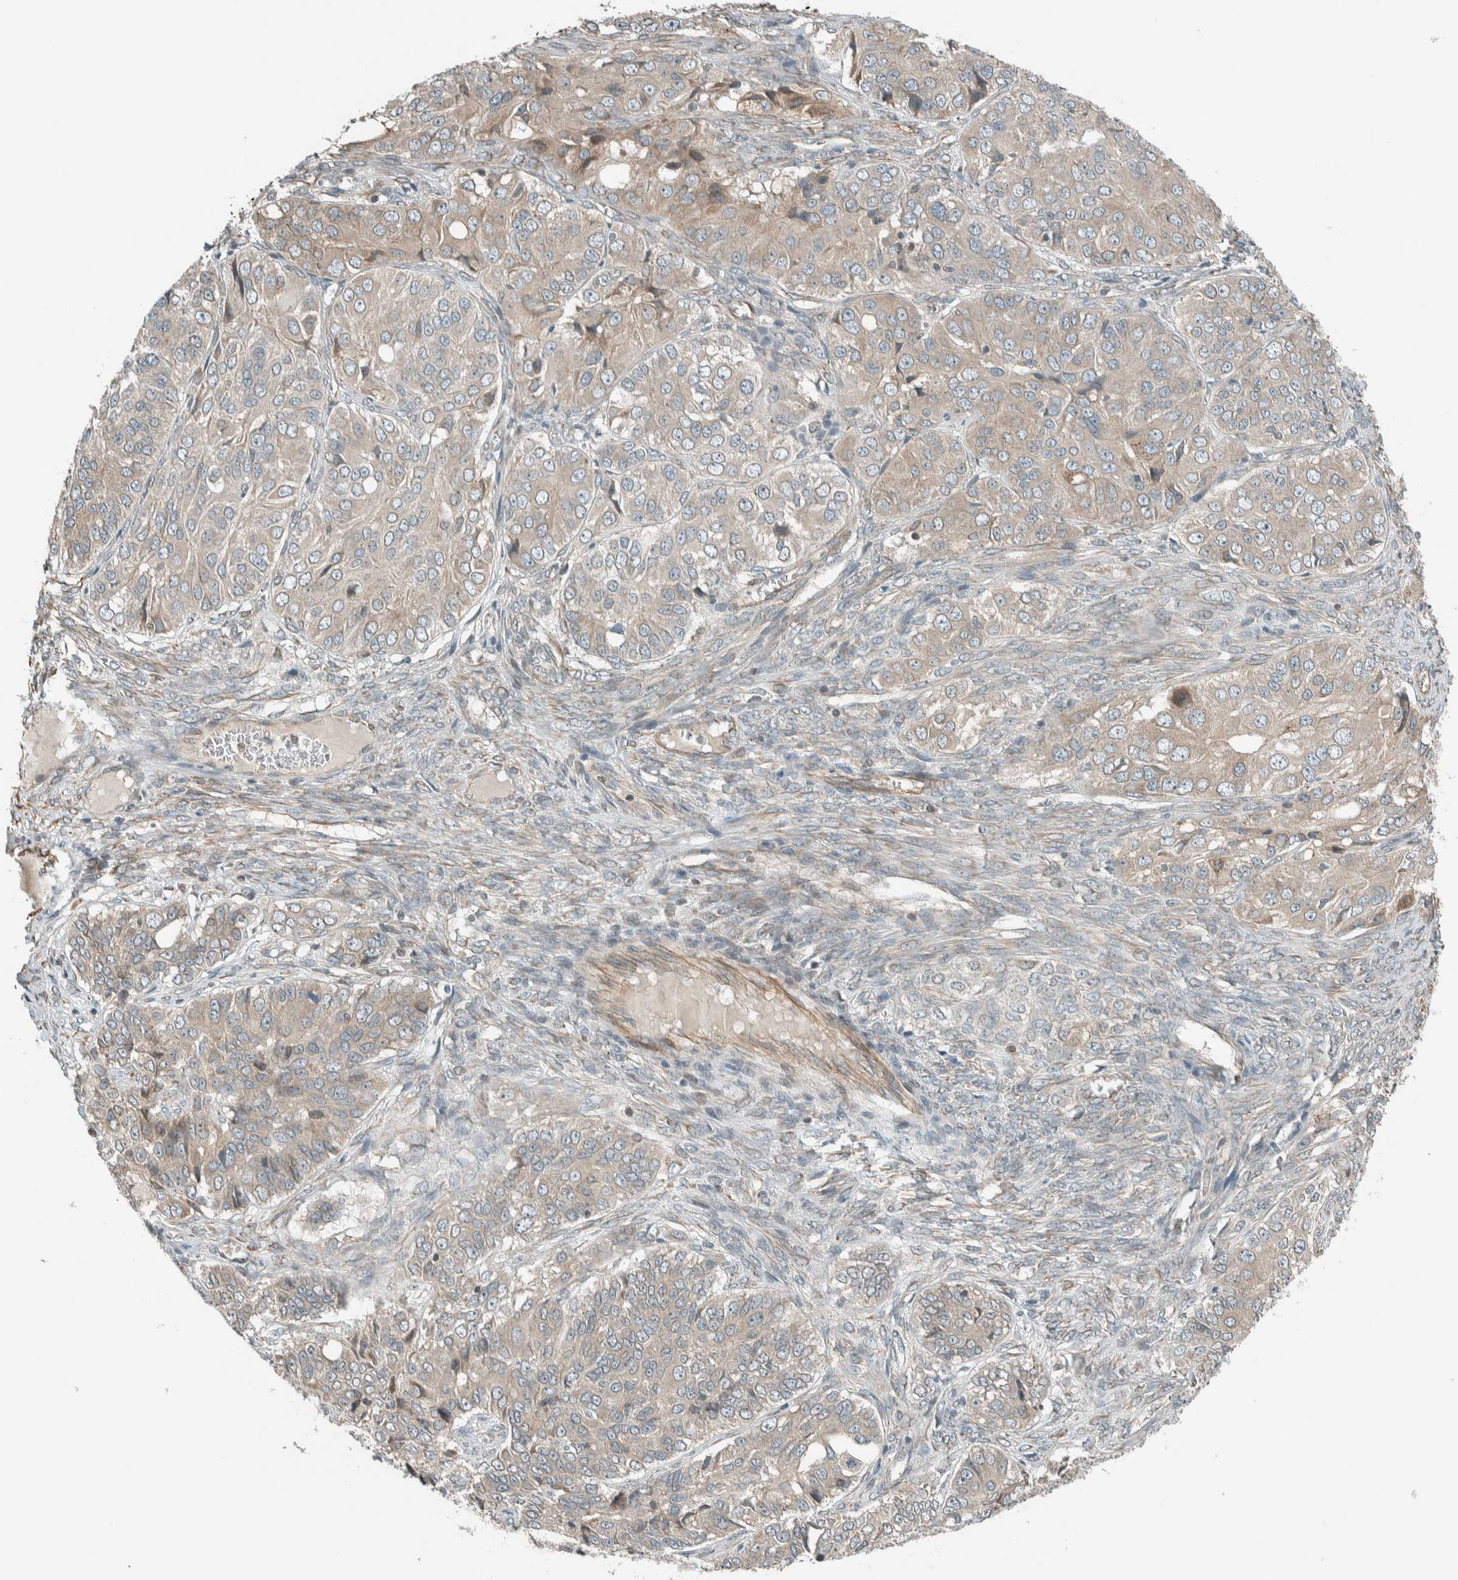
{"staining": {"intensity": "weak", "quantity": "25%-75%", "location": "cytoplasmic/membranous"}, "tissue": "ovarian cancer", "cell_type": "Tumor cells", "image_type": "cancer", "snomed": [{"axis": "morphology", "description": "Carcinoma, endometroid"}, {"axis": "topography", "description": "Ovary"}], "caption": "Immunohistochemical staining of human ovarian cancer (endometroid carcinoma) exhibits low levels of weak cytoplasmic/membranous protein expression in approximately 25%-75% of tumor cells.", "gene": "SEL1L", "patient": {"sex": "female", "age": 51}}